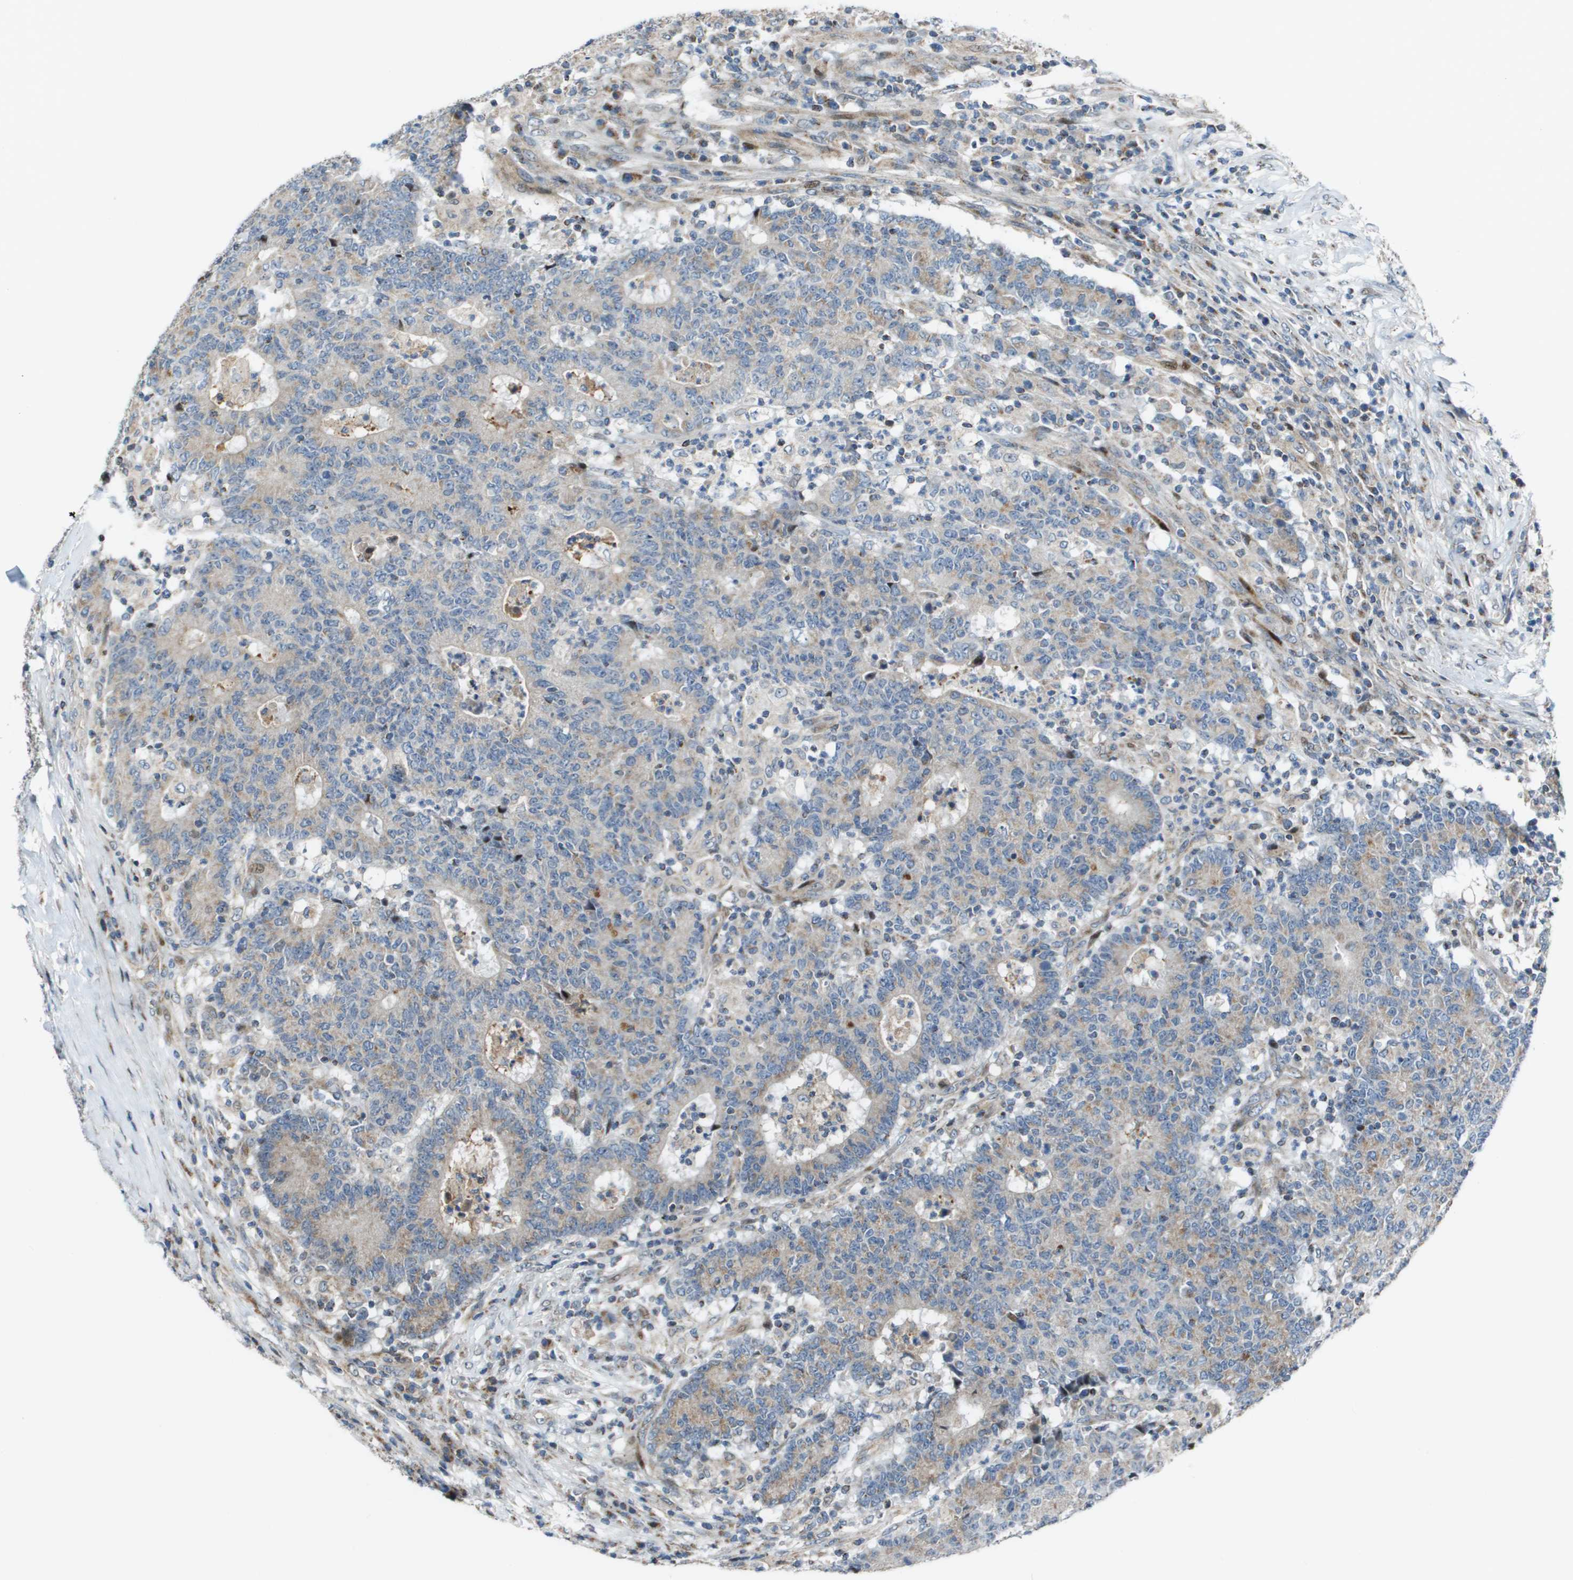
{"staining": {"intensity": "weak", "quantity": "<25%", "location": "cytoplasmic/membranous"}, "tissue": "colorectal cancer", "cell_type": "Tumor cells", "image_type": "cancer", "snomed": [{"axis": "morphology", "description": "Normal tissue, NOS"}, {"axis": "morphology", "description": "Adenocarcinoma, NOS"}, {"axis": "topography", "description": "Colon"}], "caption": "Immunohistochemistry (IHC) of human colorectal cancer exhibits no expression in tumor cells. (DAB (3,3'-diaminobenzidine) immunohistochemistry with hematoxylin counter stain).", "gene": "MGAT3", "patient": {"sex": "female", "age": 75}}